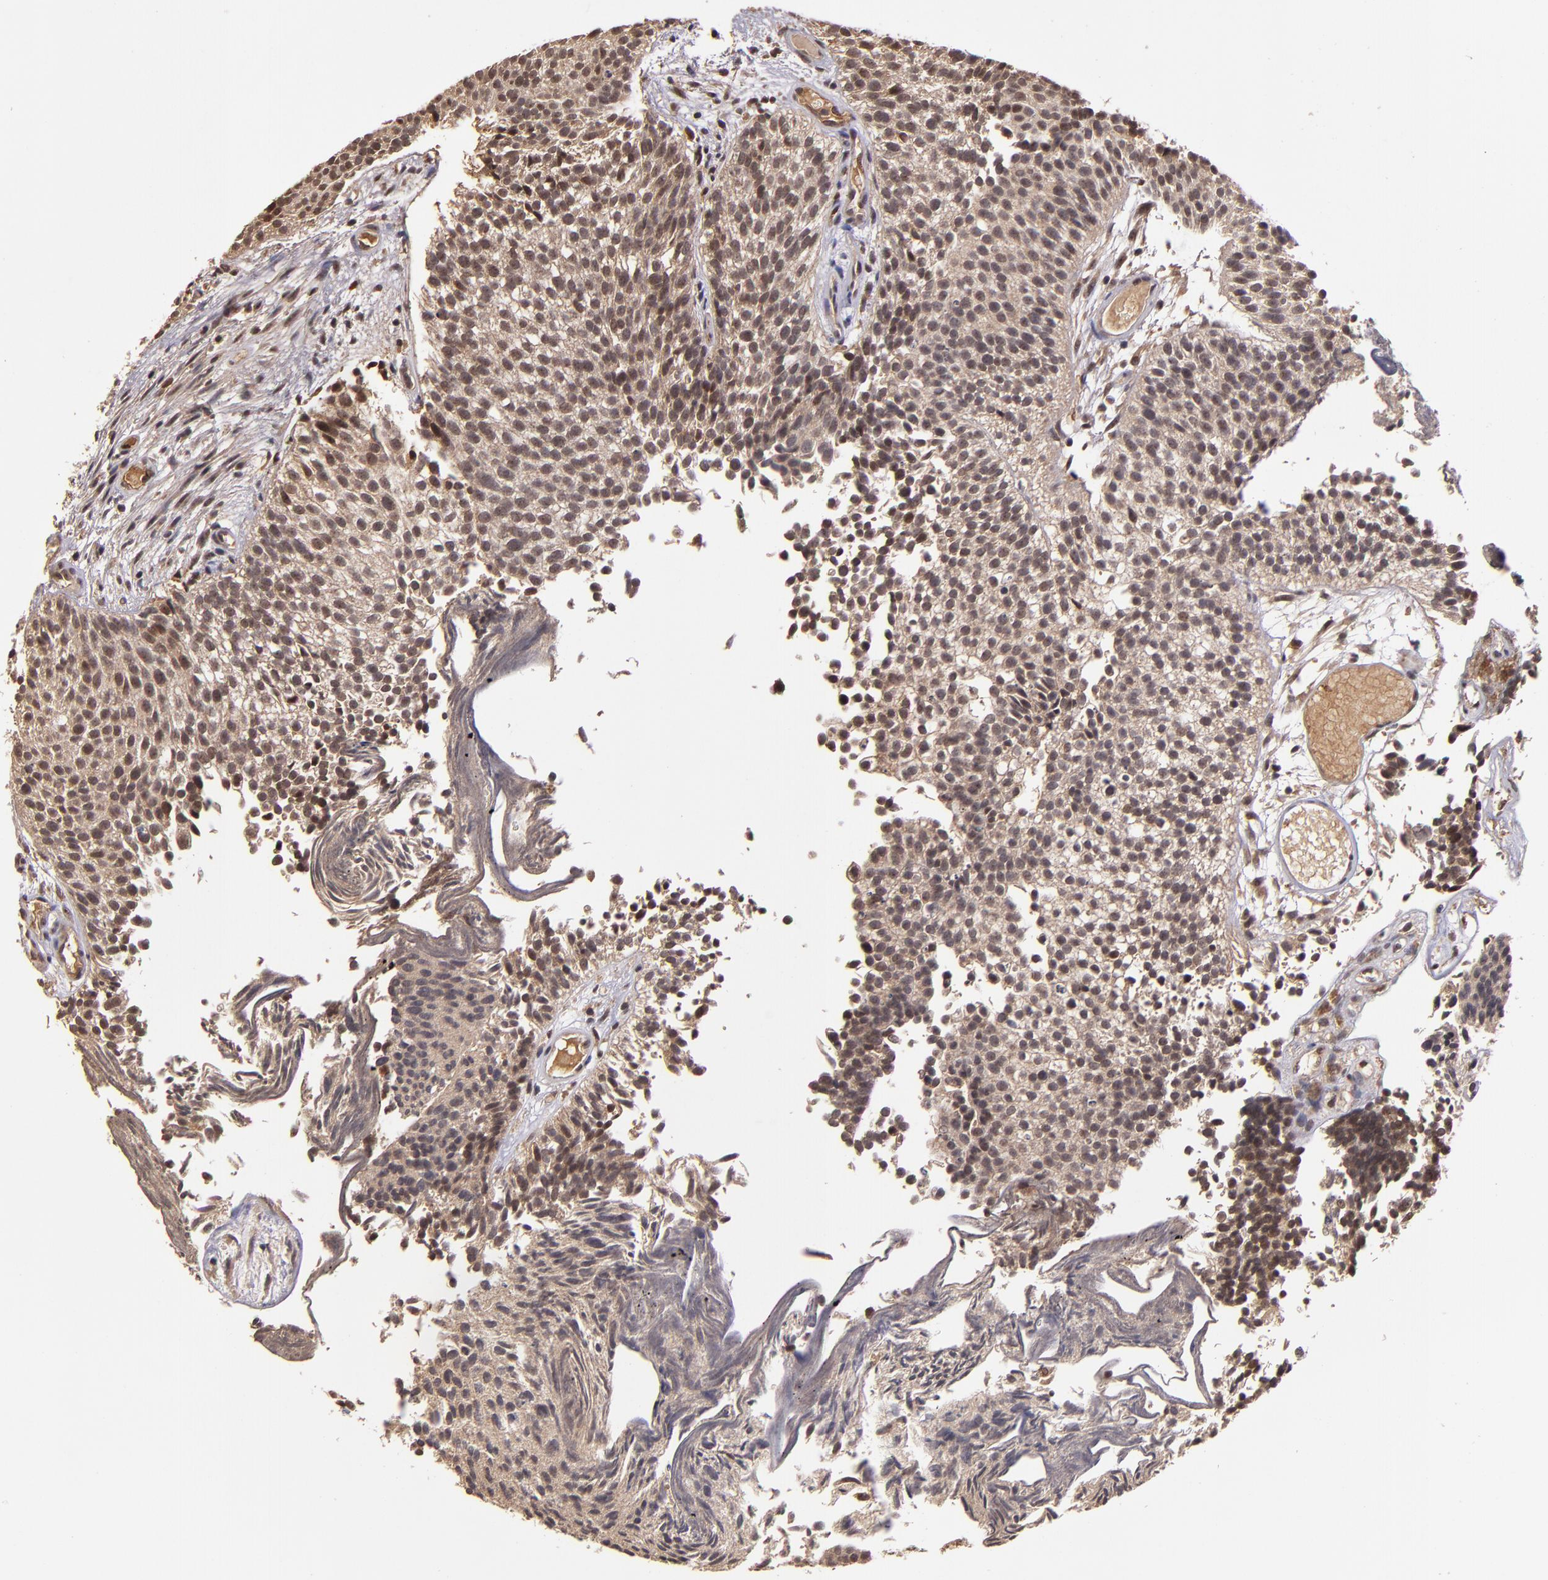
{"staining": {"intensity": "weak", "quantity": ">75%", "location": "cytoplasmic/membranous"}, "tissue": "urothelial cancer", "cell_type": "Tumor cells", "image_type": "cancer", "snomed": [{"axis": "morphology", "description": "Urothelial carcinoma, Low grade"}, {"axis": "topography", "description": "Urinary bladder"}], "caption": "A low amount of weak cytoplasmic/membranous positivity is present in approximately >75% of tumor cells in low-grade urothelial carcinoma tissue.", "gene": "RIOK3", "patient": {"sex": "male", "age": 84}}